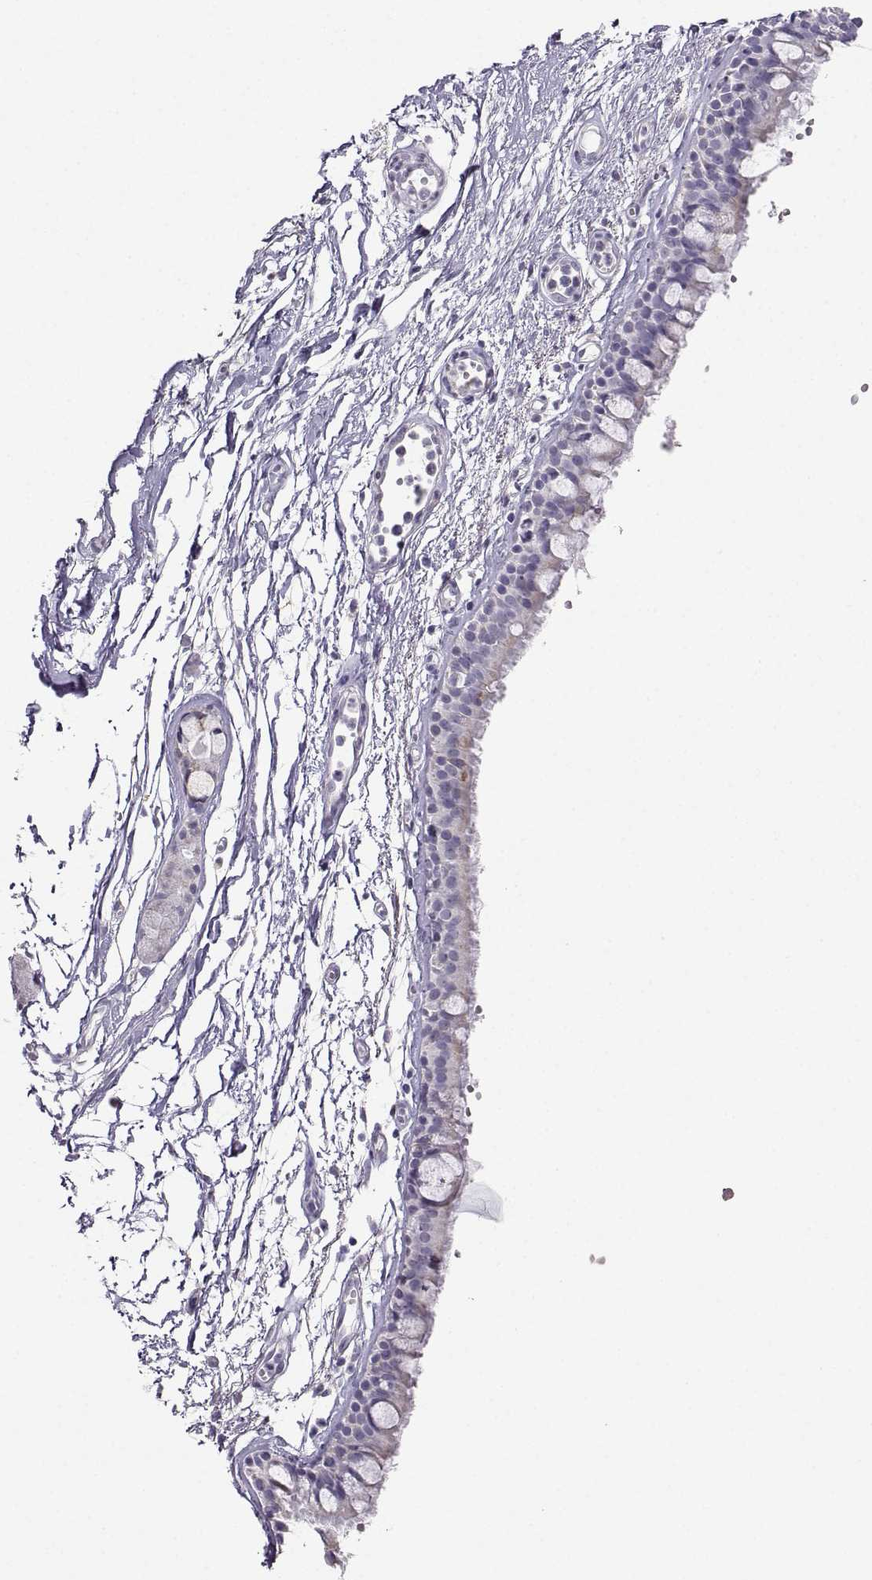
{"staining": {"intensity": "negative", "quantity": "none", "location": "none"}, "tissue": "bronchus", "cell_type": "Respiratory epithelial cells", "image_type": "normal", "snomed": [{"axis": "morphology", "description": "Normal tissue, NOS"}, {"axis": "topography", "description": "Cartilage tissue"}, {"axis": "topography", "description": "Bronchus"}], "caption": "IHC micrograph of unremarkable bronchus: bronchus stained with DAB (3,3'-diaminobenzidine) exhibits no significant protein expression in respiratory epithelial cells.", "gene": "AVP", "patient": {"sex": "male", "age": 66}}